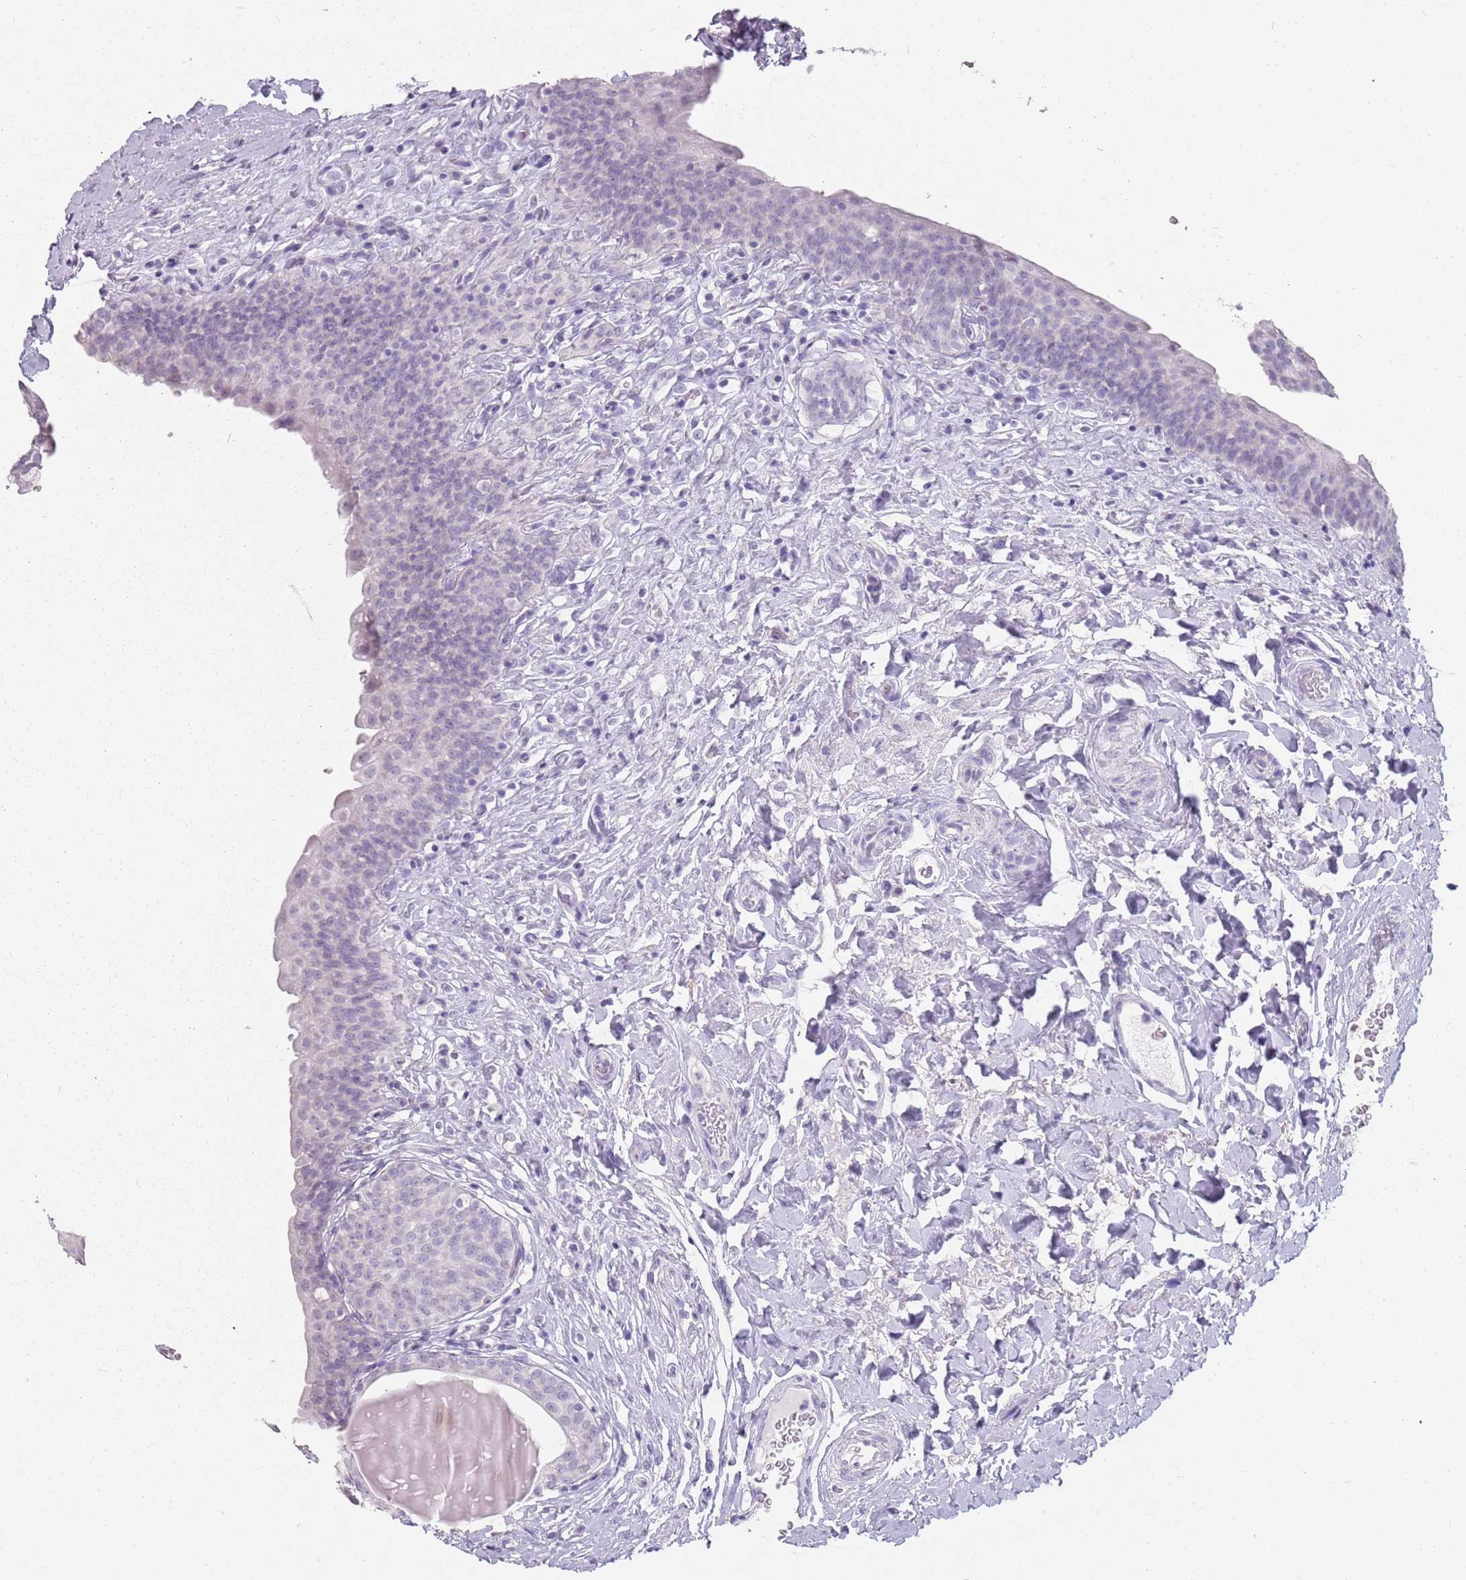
{"staining": {"intensity": "negative", "quantity": "none", "location": "none"}, "tissue": "urinary bladder", "cell_type": "Urothelial cells", "image_type": "normal", "snomed": [{"axis": "morphology", "description": "Normal tissue, NOS"}, {"axis": "topography", "description": "Urinary bladder"}], "caption": "A histopathology image of urinary bladder stained for a protein demonstrates no brown staining in urothelial cells. The staining is performed using DAB brown chromogen with nuclei counter-stained in using hematoxylin.", "gene": "DDX4", "patient": {"sex": "male", "age": 83}}